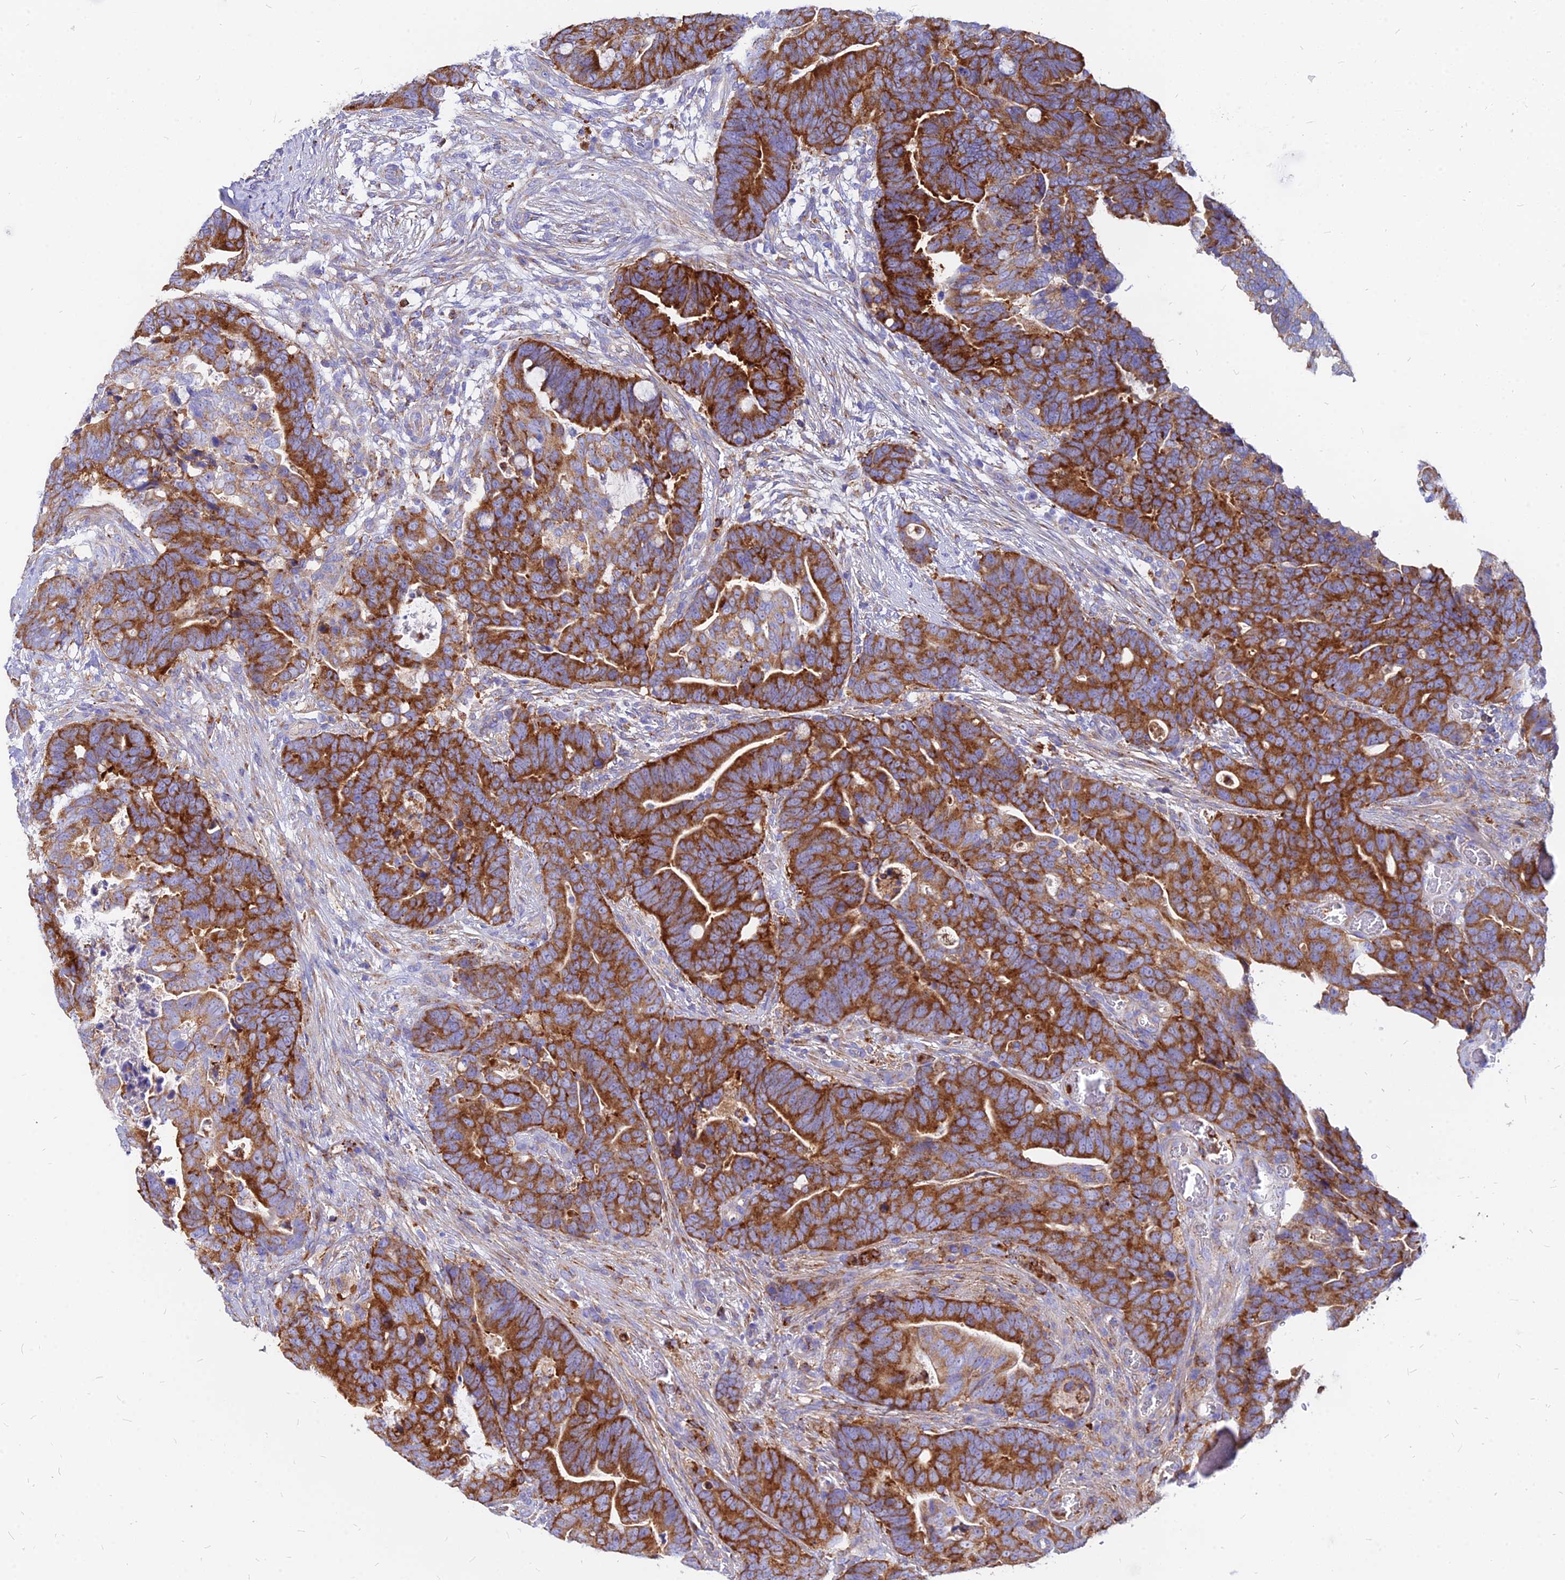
{"staining": {"intensity": "strong", "quantity": ">75%", "location": "cytoplasmic/membranous"}, "tissue": "colorectal cancer", "cell_type": "Tumor cells", "image_type": "cancer", "snomed": [{"axis": "morphology", "description": "Adenocarcinoma, NOS"}, {"axis": "topography", "description": "Colon"}], "caption": "A high amount of strong cytoplasmic/membranous positivity is present in about >75% of tumor cells in colorectal cancer (adenocarcinoma) tissue.", "gene": "AGTRAP", "patient": {"sex": "female", "age": 82}}